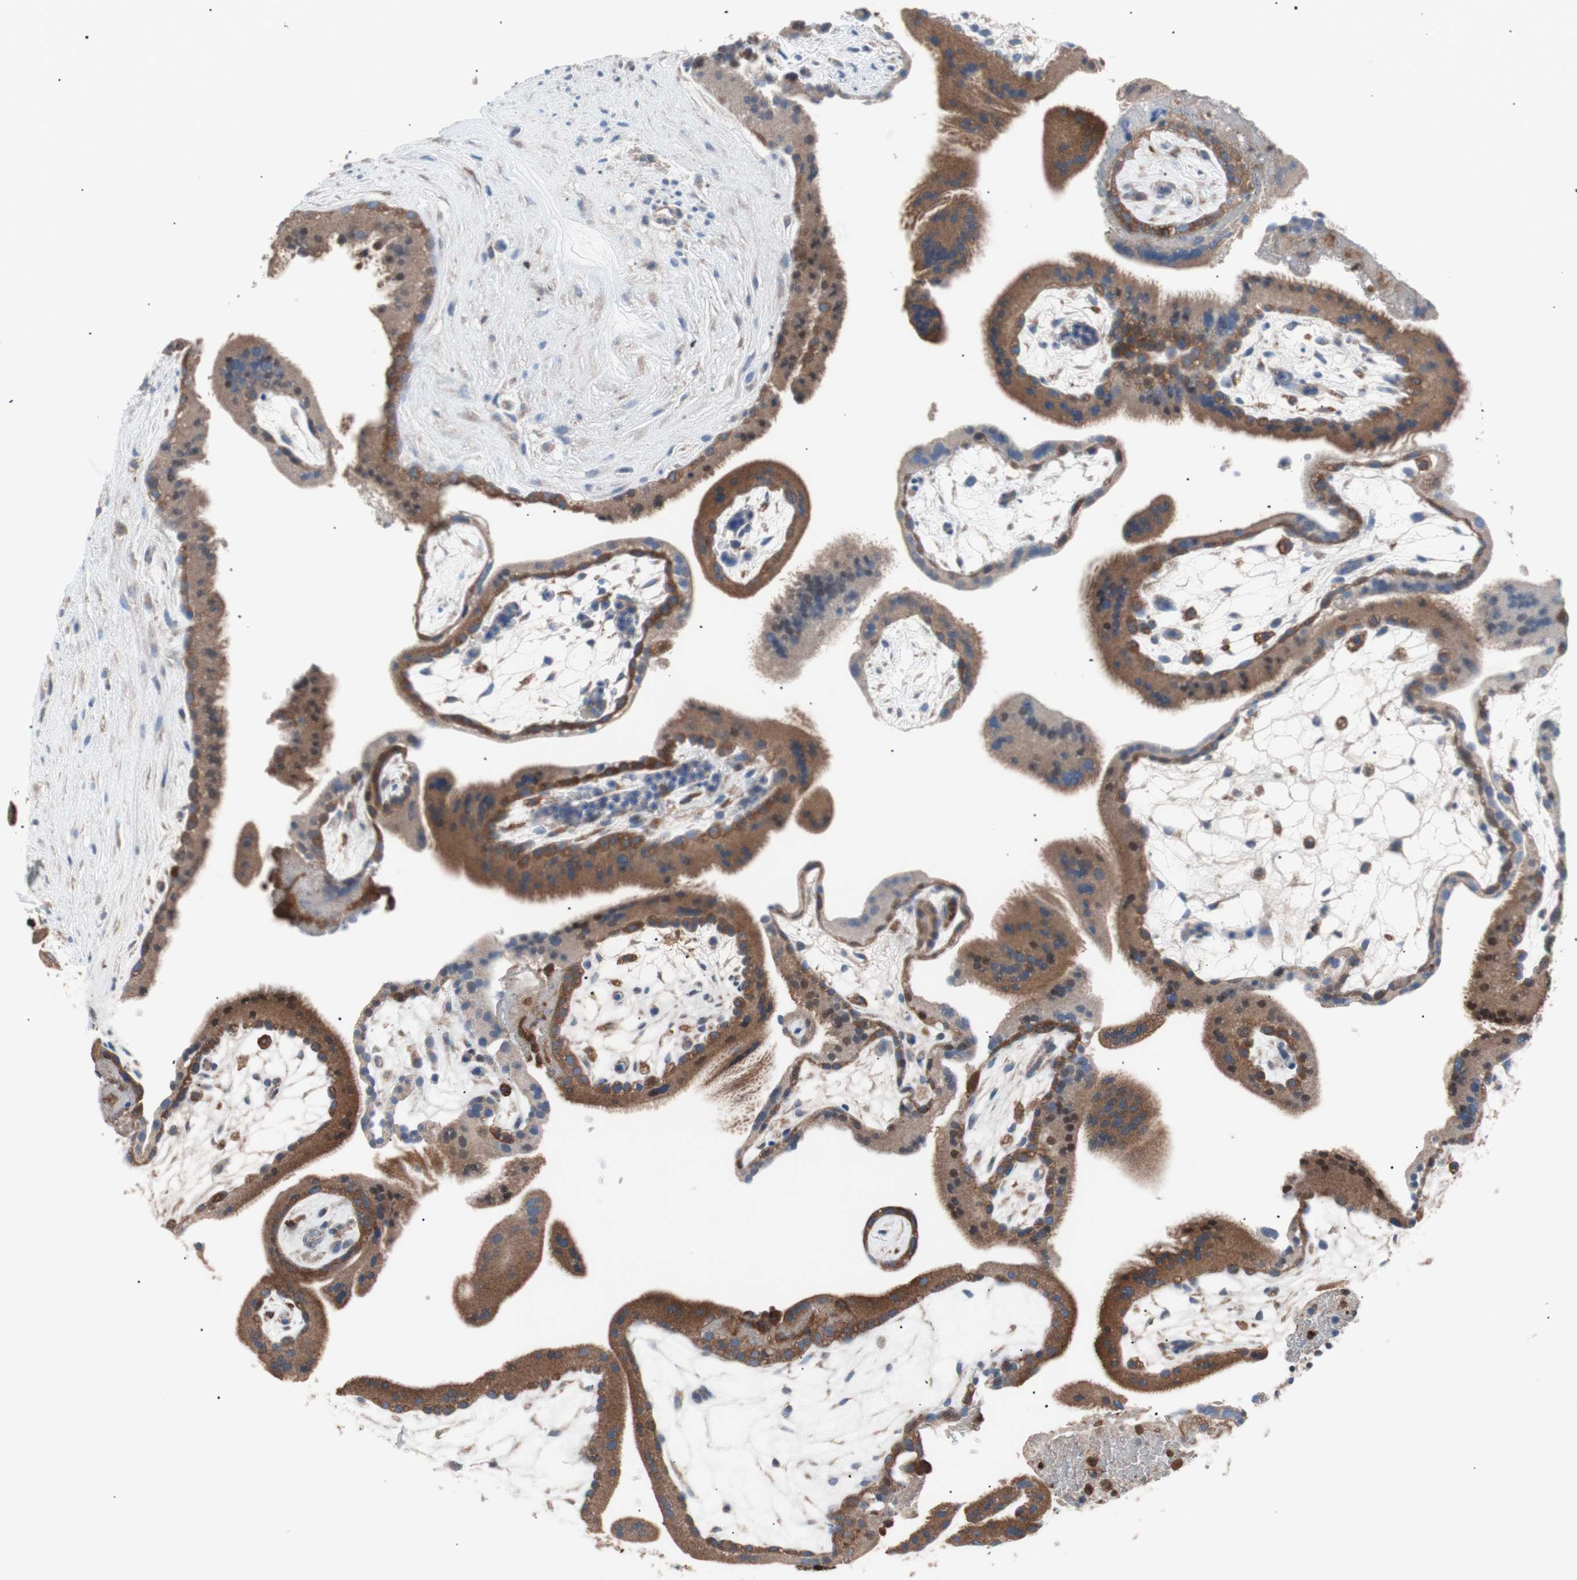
{"staining": {"intensity": "strong", "quantity": ">75%", "location": "cytoplasmic/membranous"}, "tissue": "placenta", "cell_type": "Trophoblastic cells", "image_type": "normal", "snomed": [{"axis": "morphology", "description": "Normal tissue, NOS"}, {"axis": "topography", "description": "Placenta"}], "caption": "Brown immunohistochemical staining in unremarkable human placenta shows strong cytoplasmic/membranous staining in approximately >75% of trophoblastic cells.", "gene": "PIK3R1", "patient": {"sex": "female", "age": 19}}